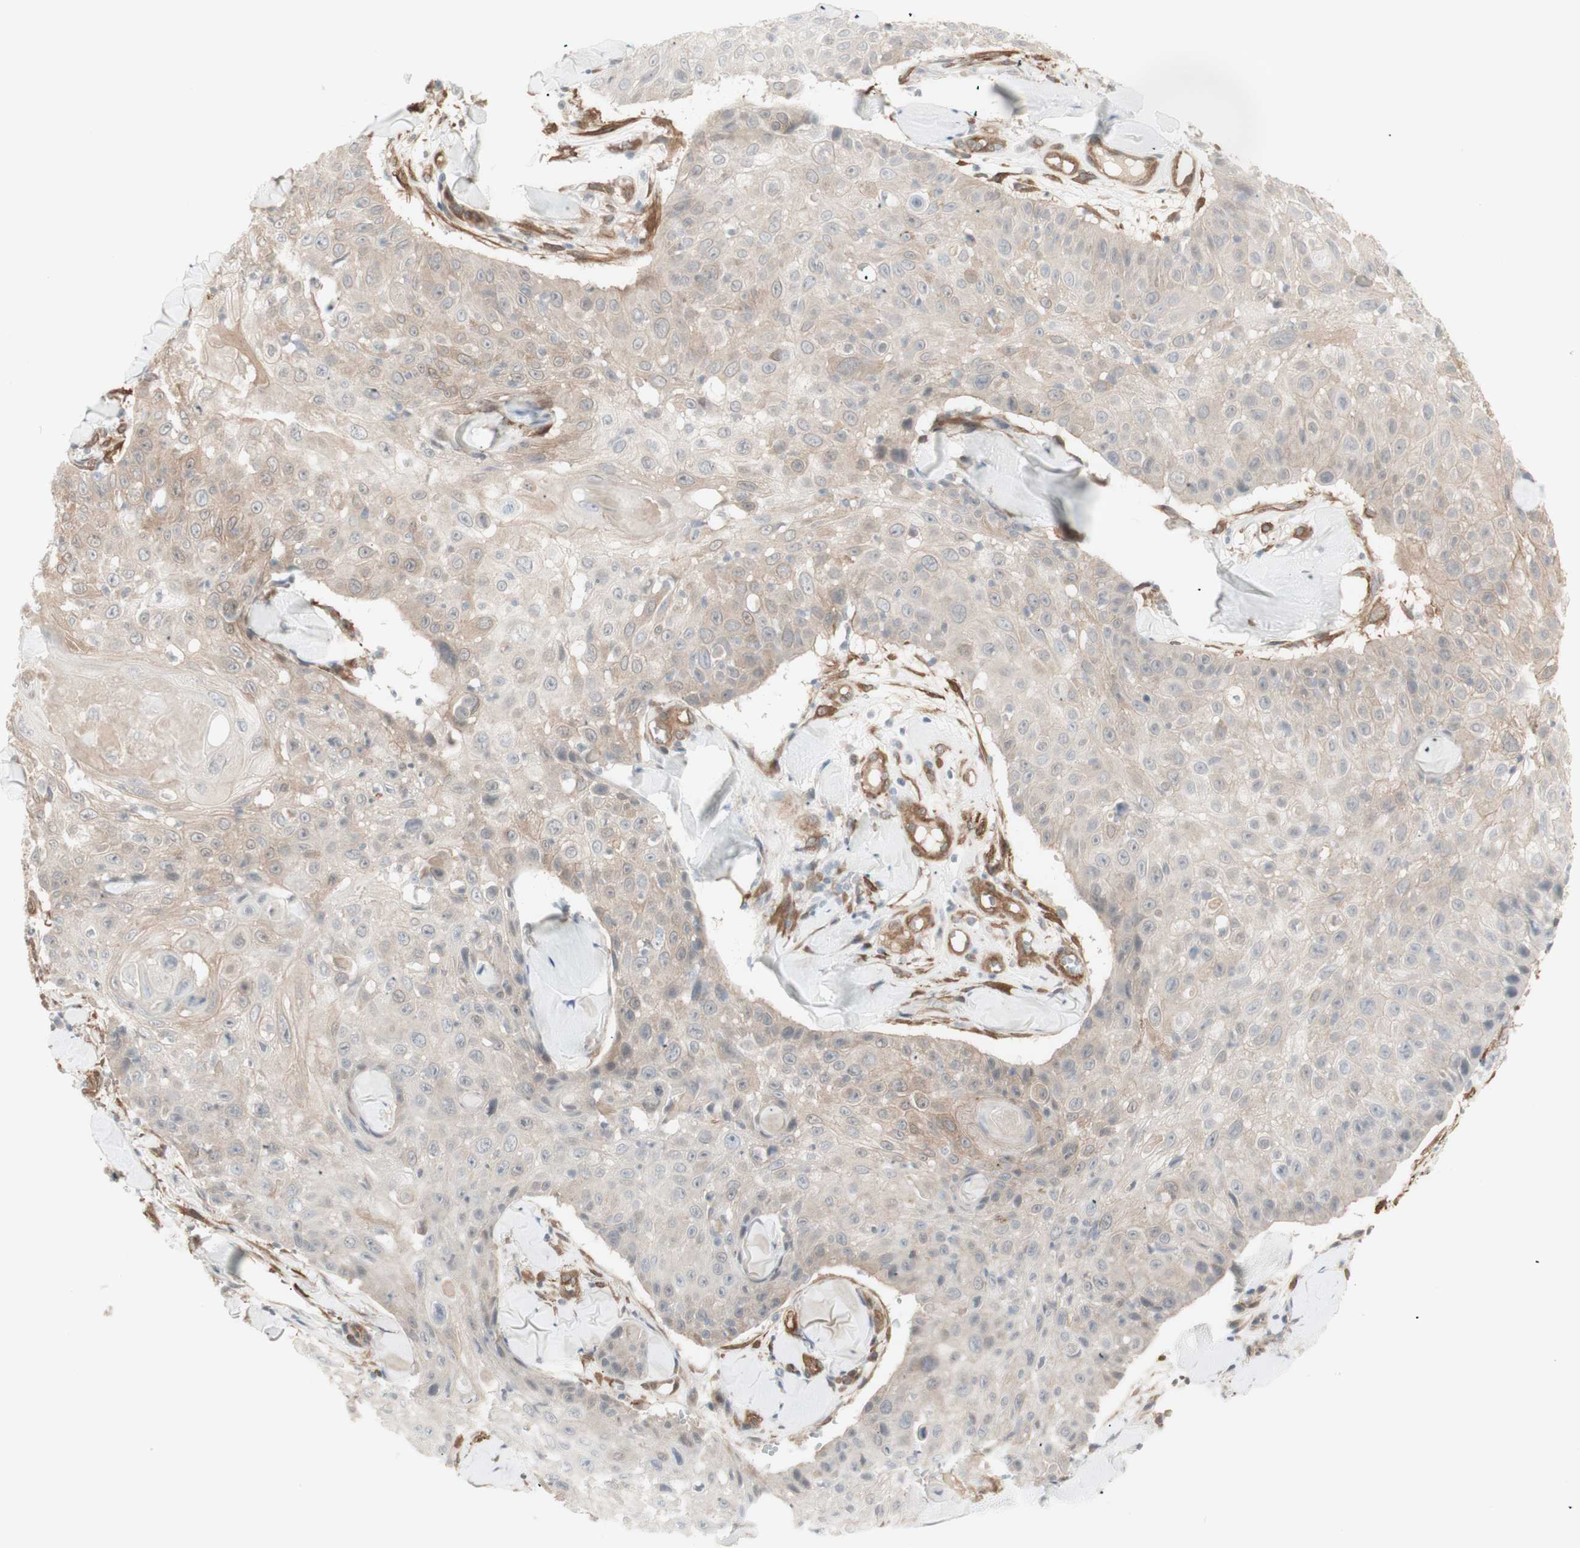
{"staining": {"intensity": "weak", "quantity": ">75%", "location": "cytoplasmic/membranous"}, "tissue": "skin cancer", "cell_type": "Tumor cells", "image_type": "cancer", "snomed": [{"axis": "morphology", "description": "Squamous cell carcinoma, NOS"}, {"axis": "topography", "description": "Skin"}], "caption": "Skin cancer stained with DAB (3,3'-diaminobenzidine) immunohistochemistry (IHC) shows low levels of weak cytoplasmic/membranous positivity in about >75% of tumor cells.", "gene": "CNN3", "patient": {"sex": "male", "age": 86}}